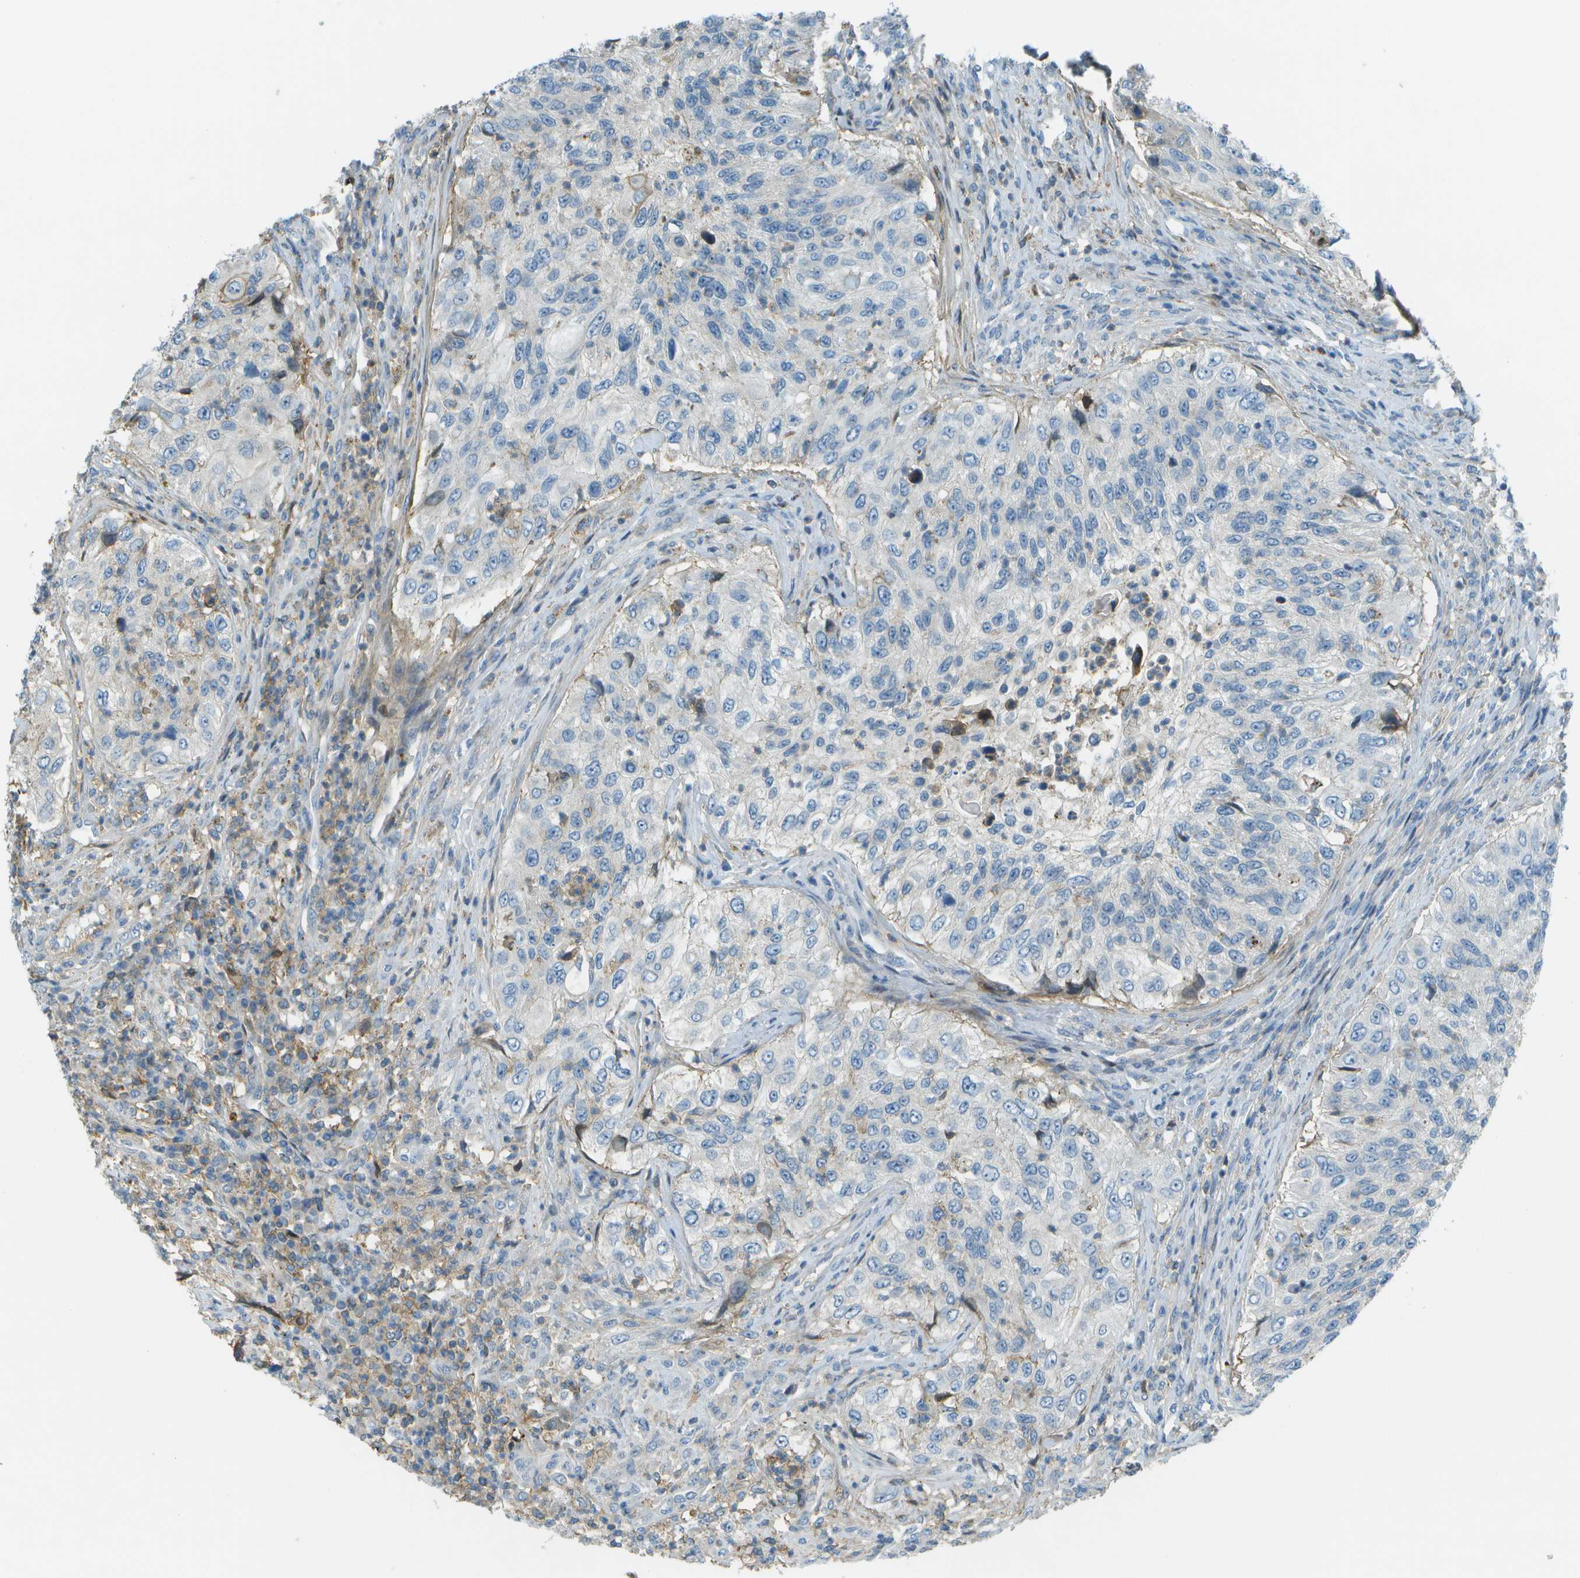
{"staining": {"intensity": "negative", "quantity": "none", "location": "none"}, "tissue": "urothelial cancer", "cell_type": "Tumor cells", "image_type": "cancer", "snomed": [{"axis": "morphology", "description": "Urothelial carcinoma, High grade"}, {"axis": "topography", "description": "Urinary bladder"}], "caption": "Immunohistochemistry (IHC) micrograph of neoplastic tissue: human high-grade urothelial carcinoma stained with DAB shows no significant protein positivity in tumor cells.", "gene": "LRRC66", "patient": {"sex": "female", "age": 60}}